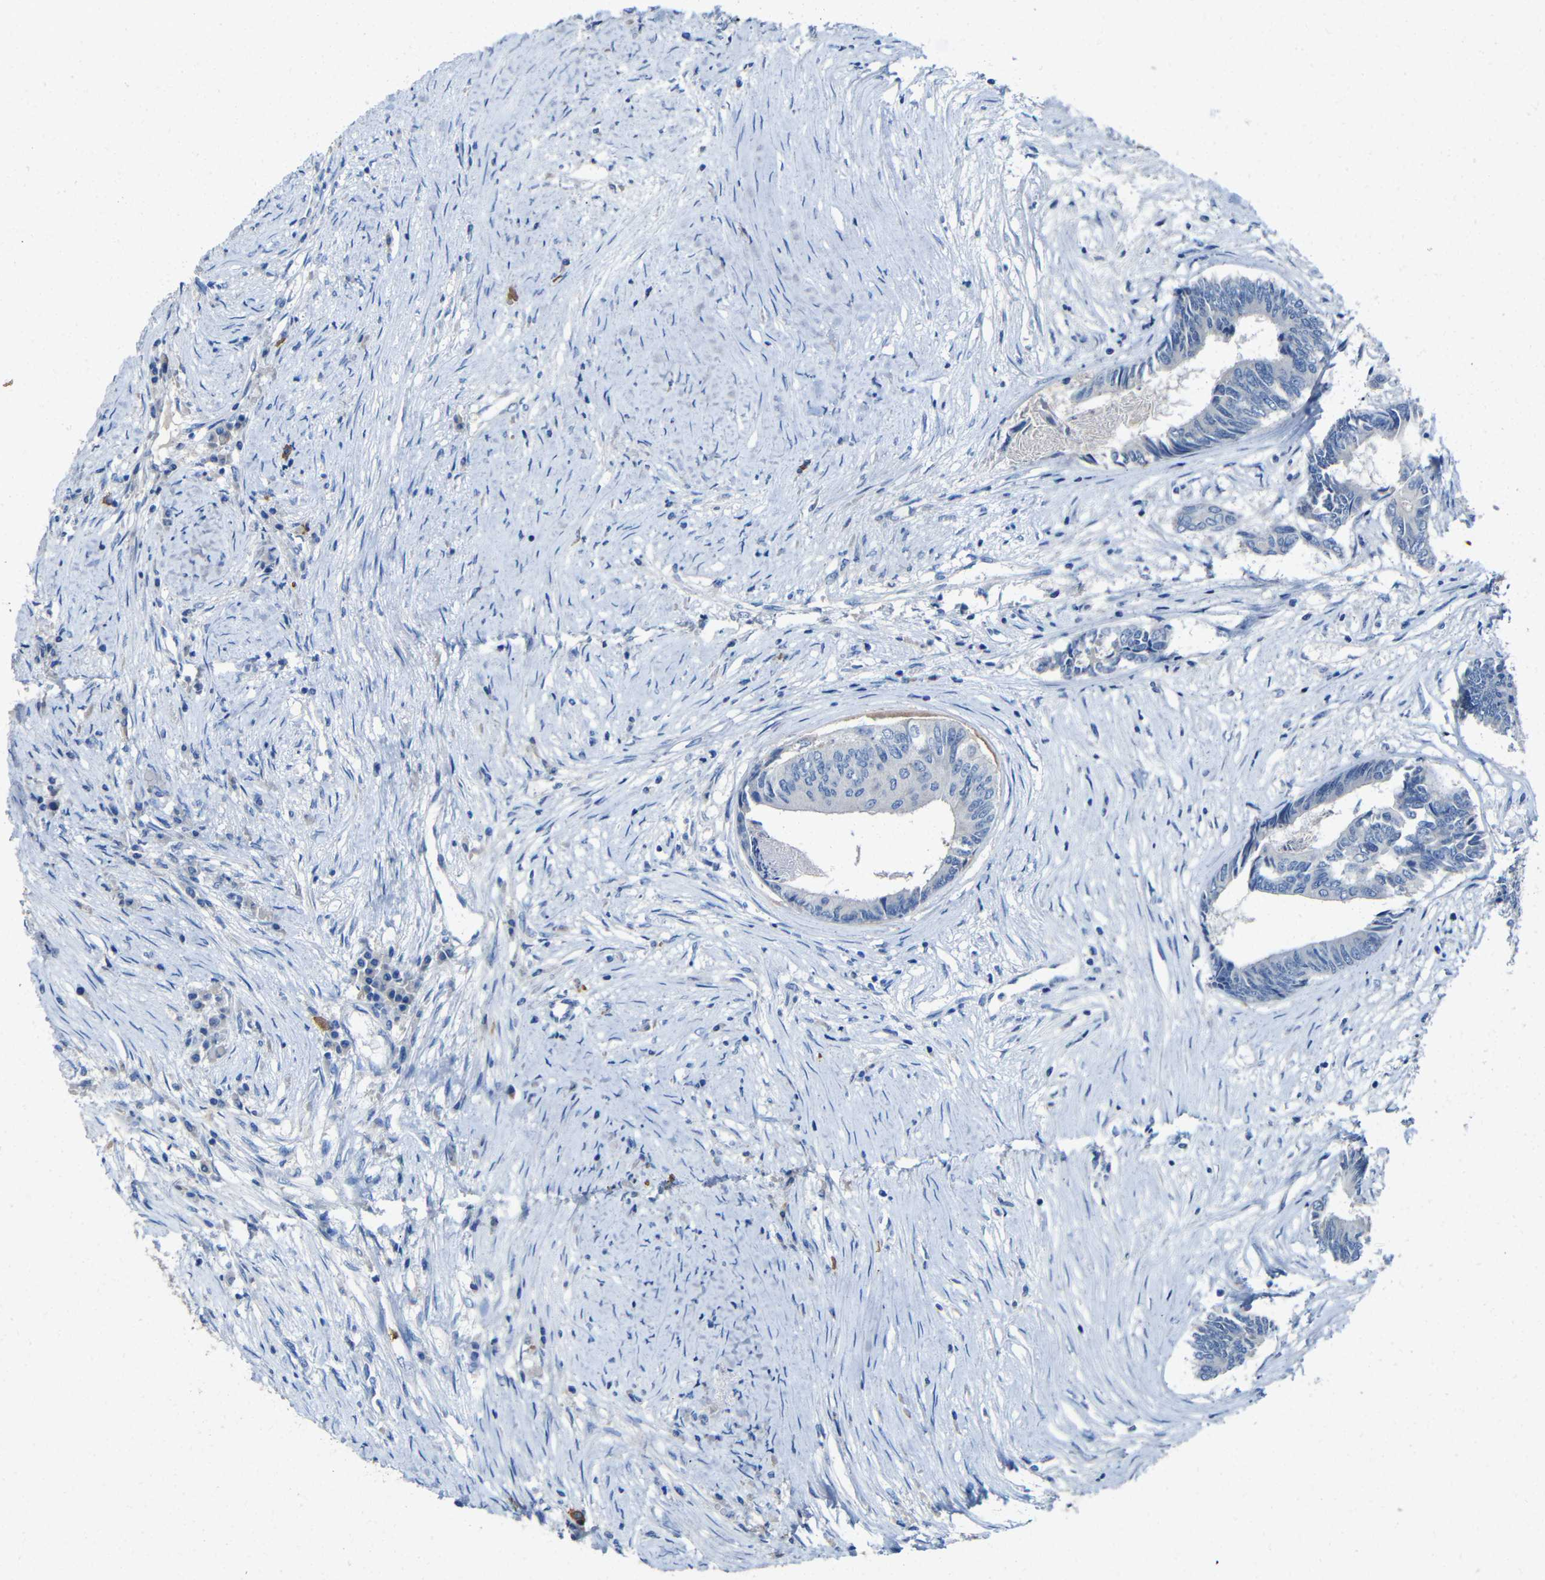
{"staining": {"intensity": "negative", "quantity": "none", "location": "none"}, "tissue": "colorectal cancer", "cell_type": "Tumor cells", "image_type": "cancer", "snomed": [{"axis": "morphology", "description": "Adenocarcinoma, NOS"}, {"axis": "topography", "description": "Rectum"}], "caption": "A micrograph of human colorectal adenocarcinoma is negative for staining in tumor cells.", "gene": "ACKR2", "patient": {"sex": "male", "age": 63}}